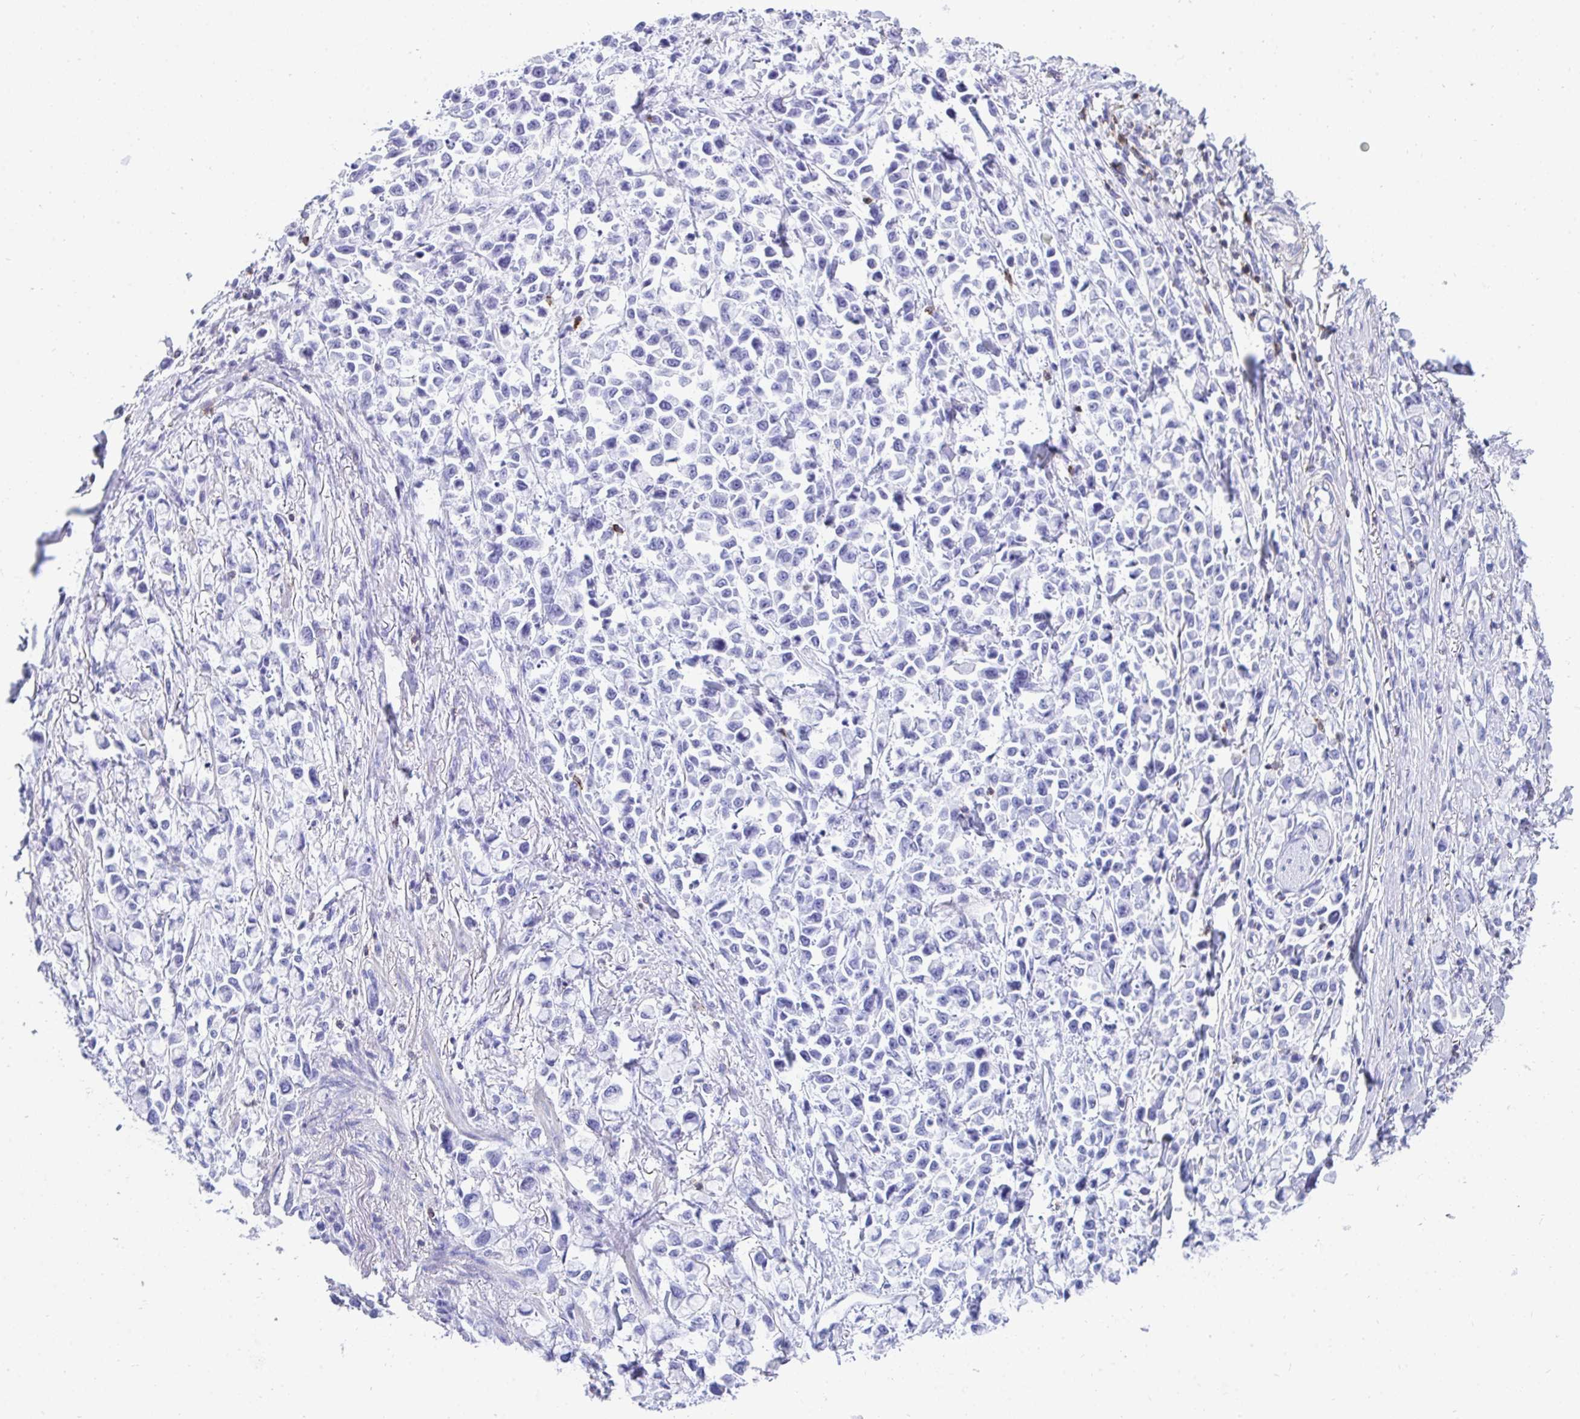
{"staining": {"intensity": "negative", "quantity": "none", "location": "none"}, "tissue": "stomach cancer", "cell_type": "Tumor cells", "image_type": "cancer", "snomed": [{"axis": "morphology", "description": "Adenocarcinoma, NOS"}, {"axis": "topography", "description": "Stomach"}], "caption": "Protein analysis of stomach cancer displays no significant positivity in tumor cells.", "gene": "CD7", "patient": {"sex": "female", "age": 81}}